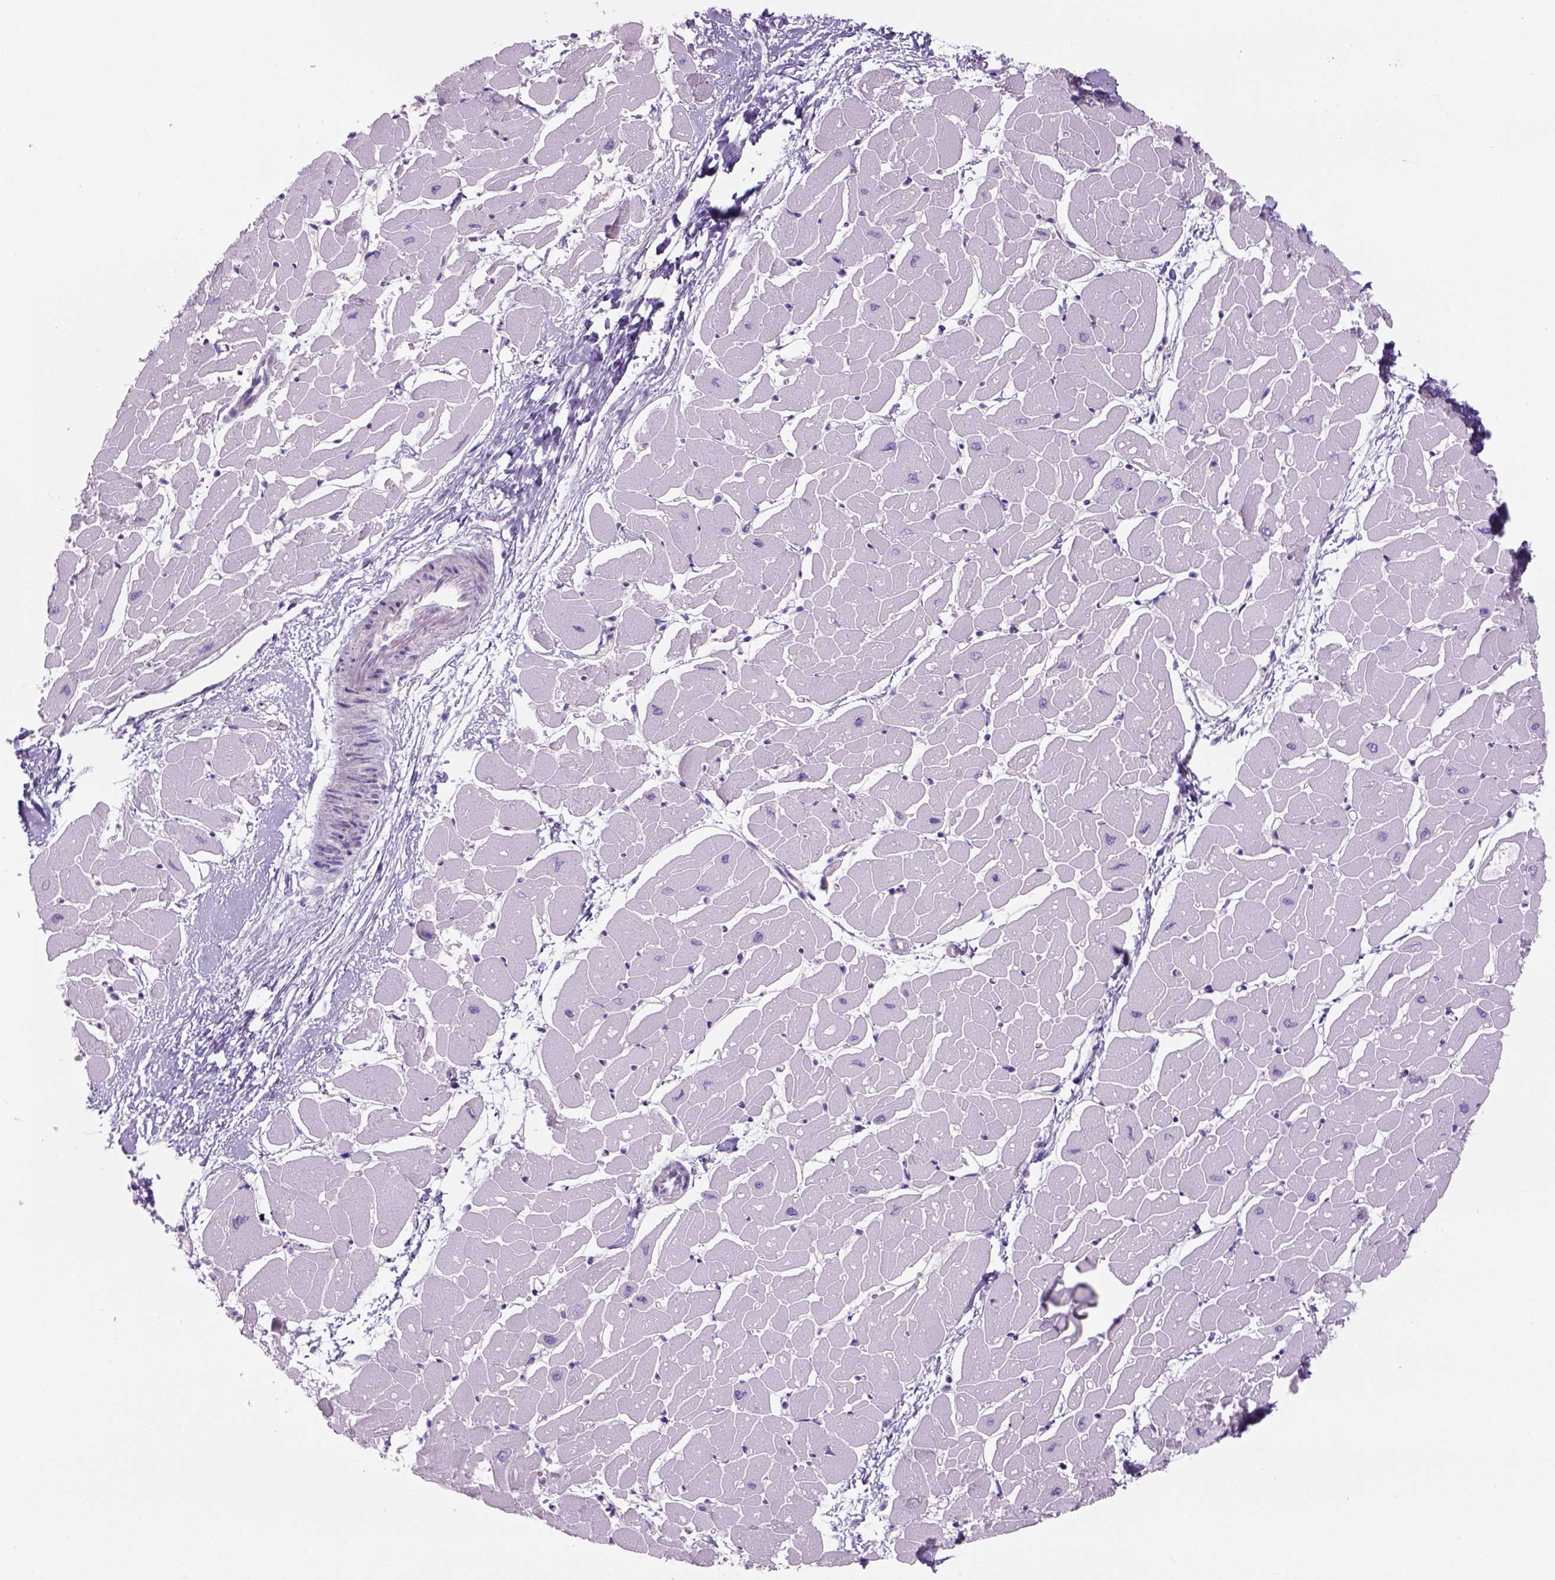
{"staining": {"intensity": "negative", "quantity": "none", "location": "none"}, "tissue": "heart muscle", "cell_type": "Cardiomyocytes", "image_type": "normal", "snomed": [{"axis": "morphology", "description": "Normal tissue, NOS"}, {"axis": "topography", "description": "Heart"}], "caption": "An image of human heart muscle is negative for staining in cardiomyocytes. (Stains: DAB immunohistochemistry (IHC) with hematoxylin counter stain, Microscopy: brightfield microscopy at high magnification).", "gene": "TENM4", "patient": {"sex": "male", "age": 57}}